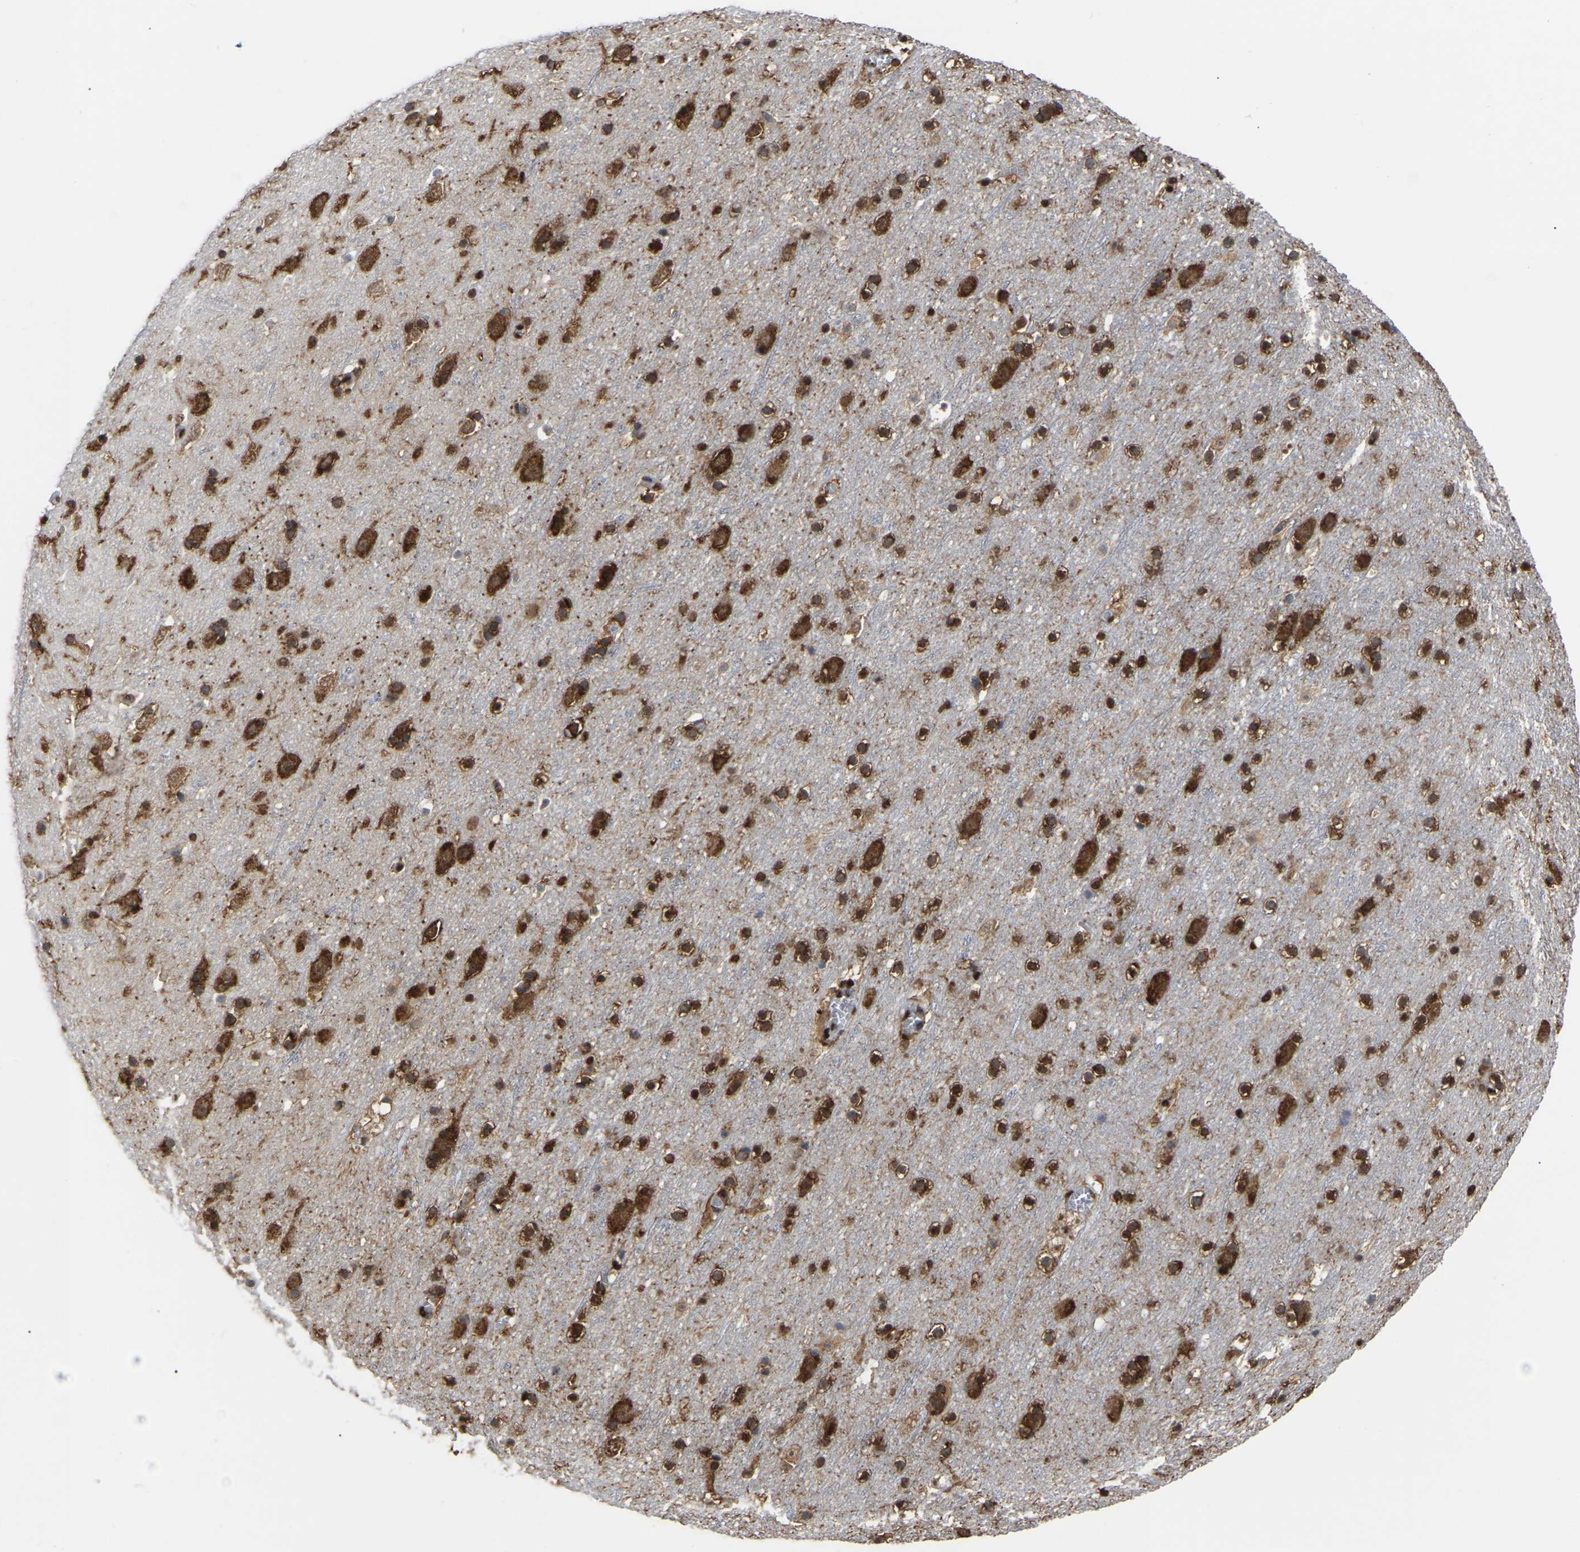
{"staining": {"intensity": "moderate", "quantity": ">75%", "location": "cytoplasmic/membranous"}, "tissue": "cerebral cortex", "cell_type": "Endothelial cells", "image_type": "normal", "snomed": [{"axis": "morphology", "description": "Normal tissue, NOS"}, {"axis": "topography", "description": "Cerebral cortex"}], "caption": "Protein expression analysis of benign cerebral cortex demonstrates moderate cytoplasmic/membranous expression in about >75% of endothelial cells. (brown staining indicates protein expression, while blue staining denotes nuclei).", "gene": "RBL2", "patient": {"sex": "male", "age": 45}}